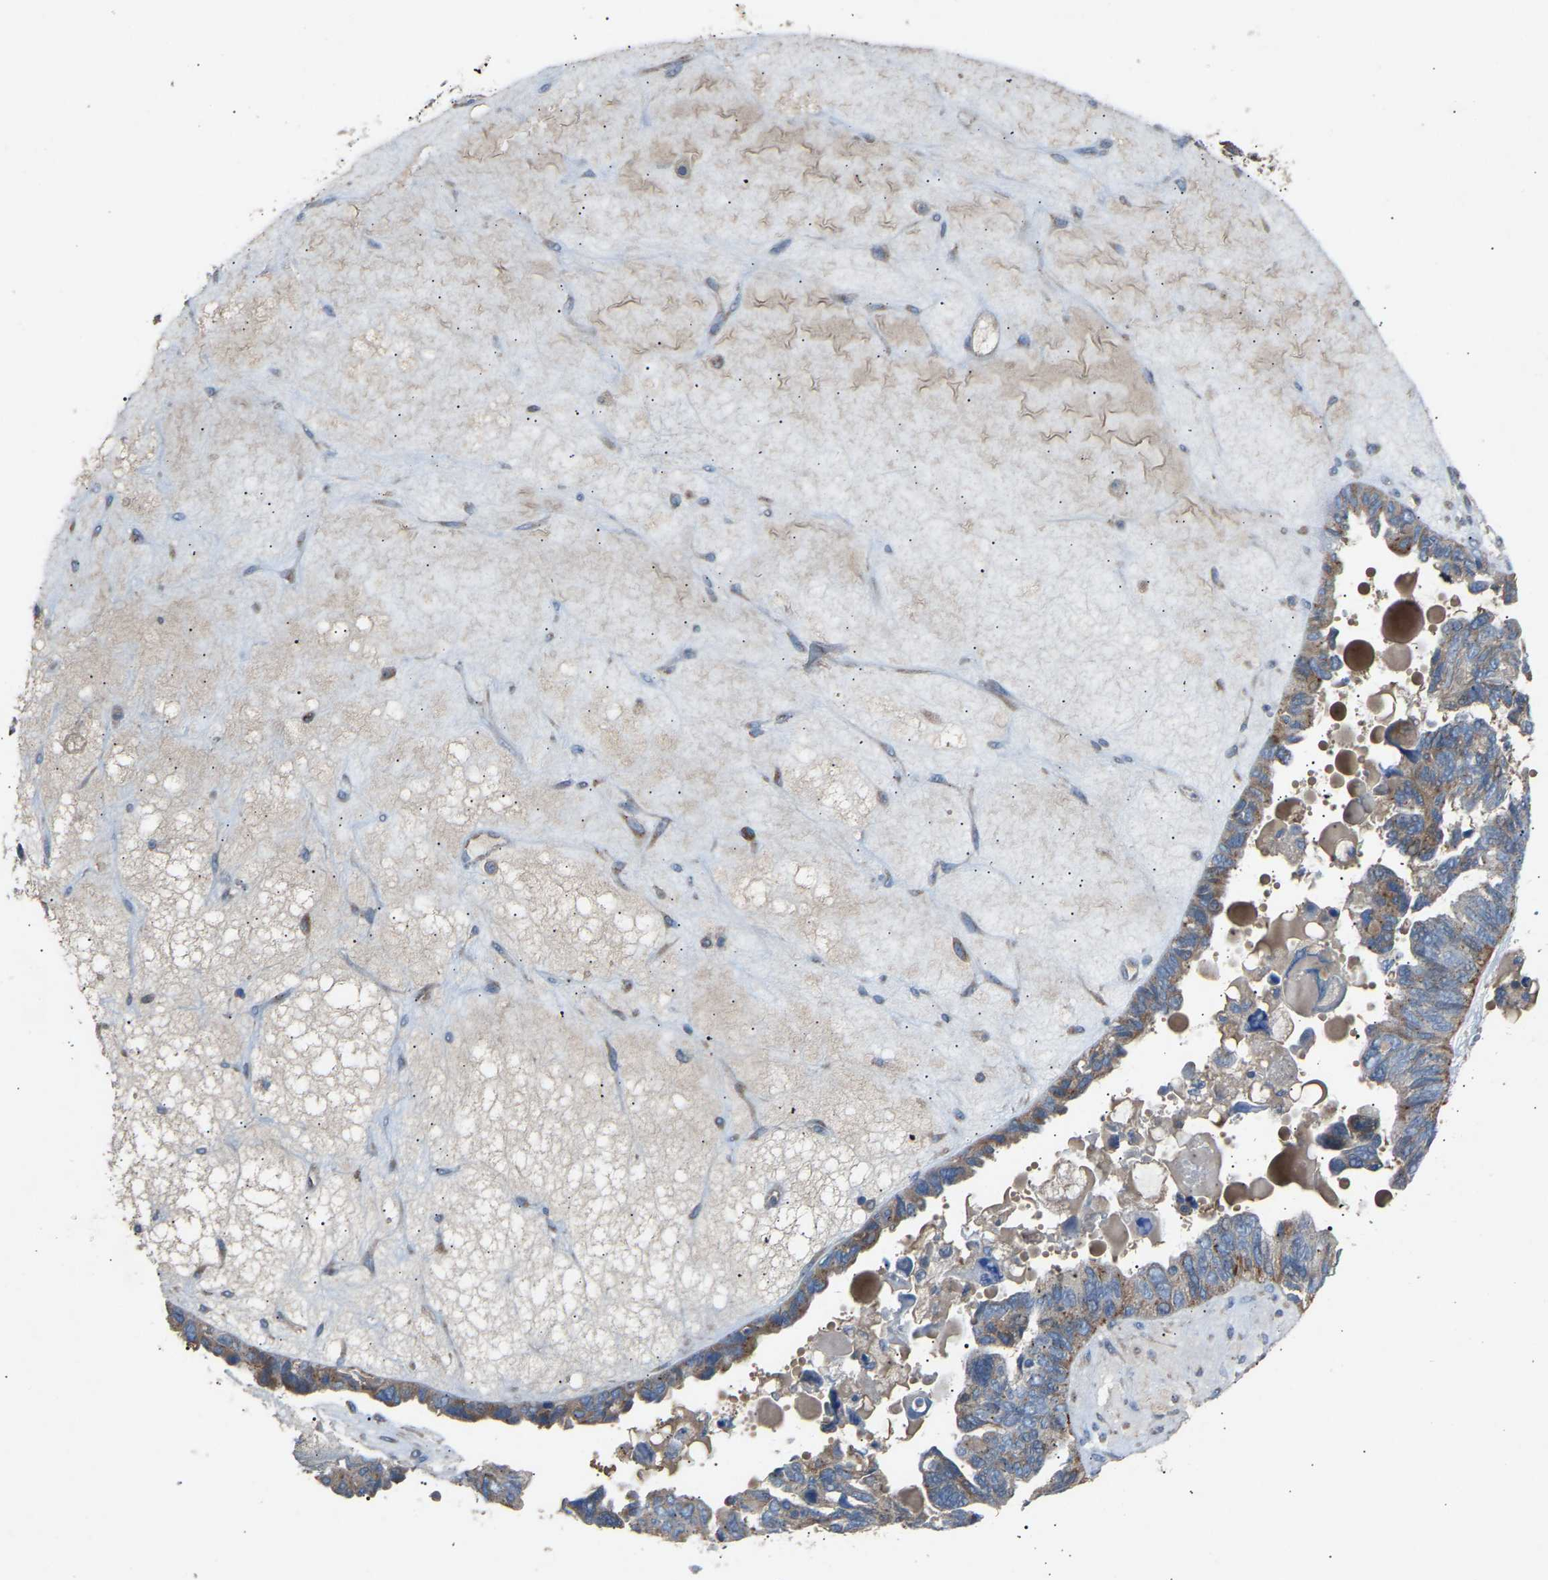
{"staining": {"intensity": "weak", "quantity": ">75%", "location": "cytoplasmic/membranous"}, "tissue": "ovarian cancer", "cell_type": "Tumor cells", "image_type": "cancer", "snomed": [{"axis": "morphology", "description": "Cystadenocarcinoma, serous, NOS"}, {"axis": "topography", "description": "Ovary"}], "caption": "The immunohistochemical stain highlights weak cytoplasmic/membranous staining in tumor cells of serous cystadenocarcinoma (ovarian) tissue. (DAB (3,3'-diaminobenzidine) = brown stain, brightfield microscopy at high magnification).", "gene": "RGP1", "patient": {"sex": "female", "age": 79}}